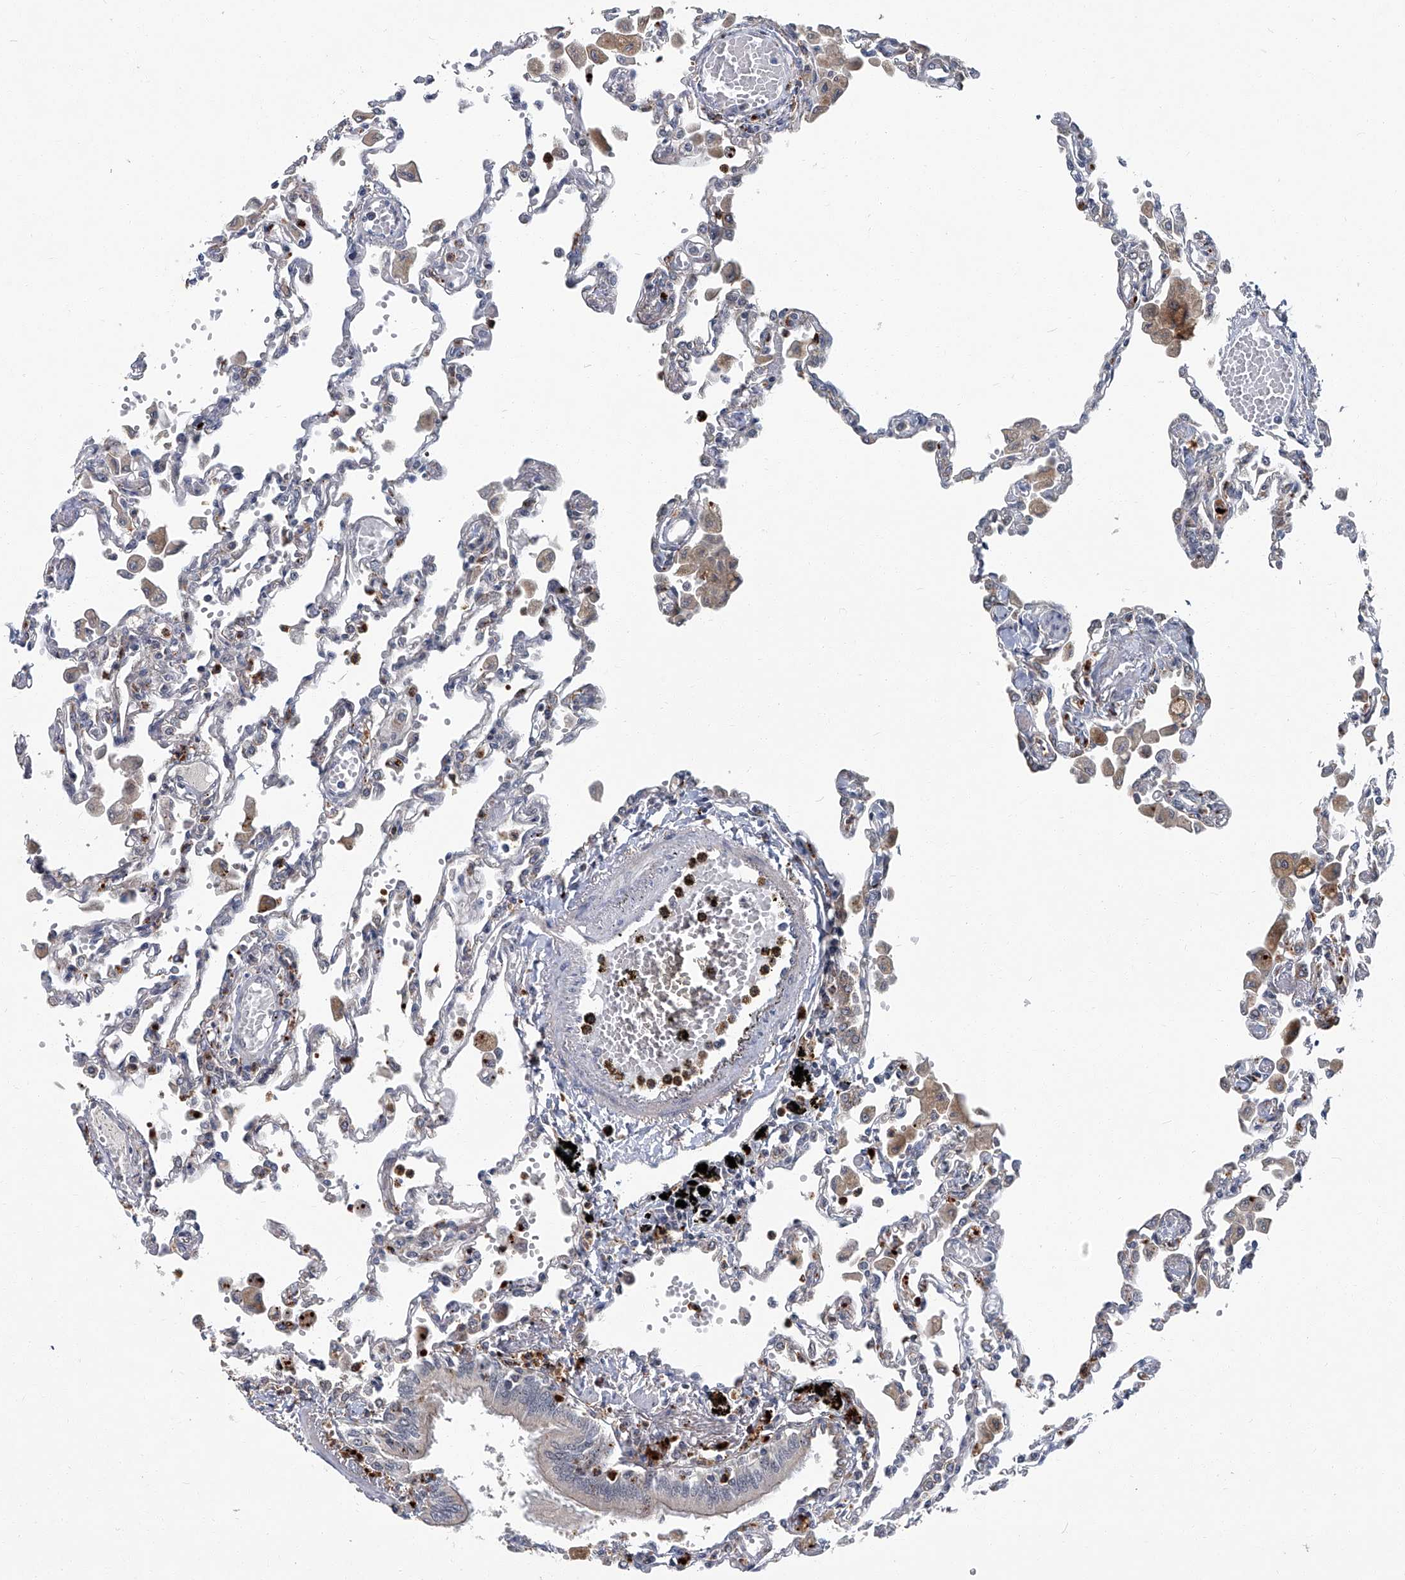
{"staining": {"intensity": "negative", "quantity": "none", "location": "none"}, "tissue": "lung", "cell_type": "Alveolar cells", "image_type": "normal", "snomed": [{"axis": "morphology", "description": "Normal tissue, NOS"}, {"axis": "topography", "description": "Bronchus"}, {"axis": "topography", "description": "Lung"}], "caption": "An image of lung stained for a protein reveals no brown staining in alveolar cells. (Brightfield microscopy of DAB immunohistochemistry at high magnification).", "gene": "AKNAD1", "patient": {"sex": "female", "age": 49}}